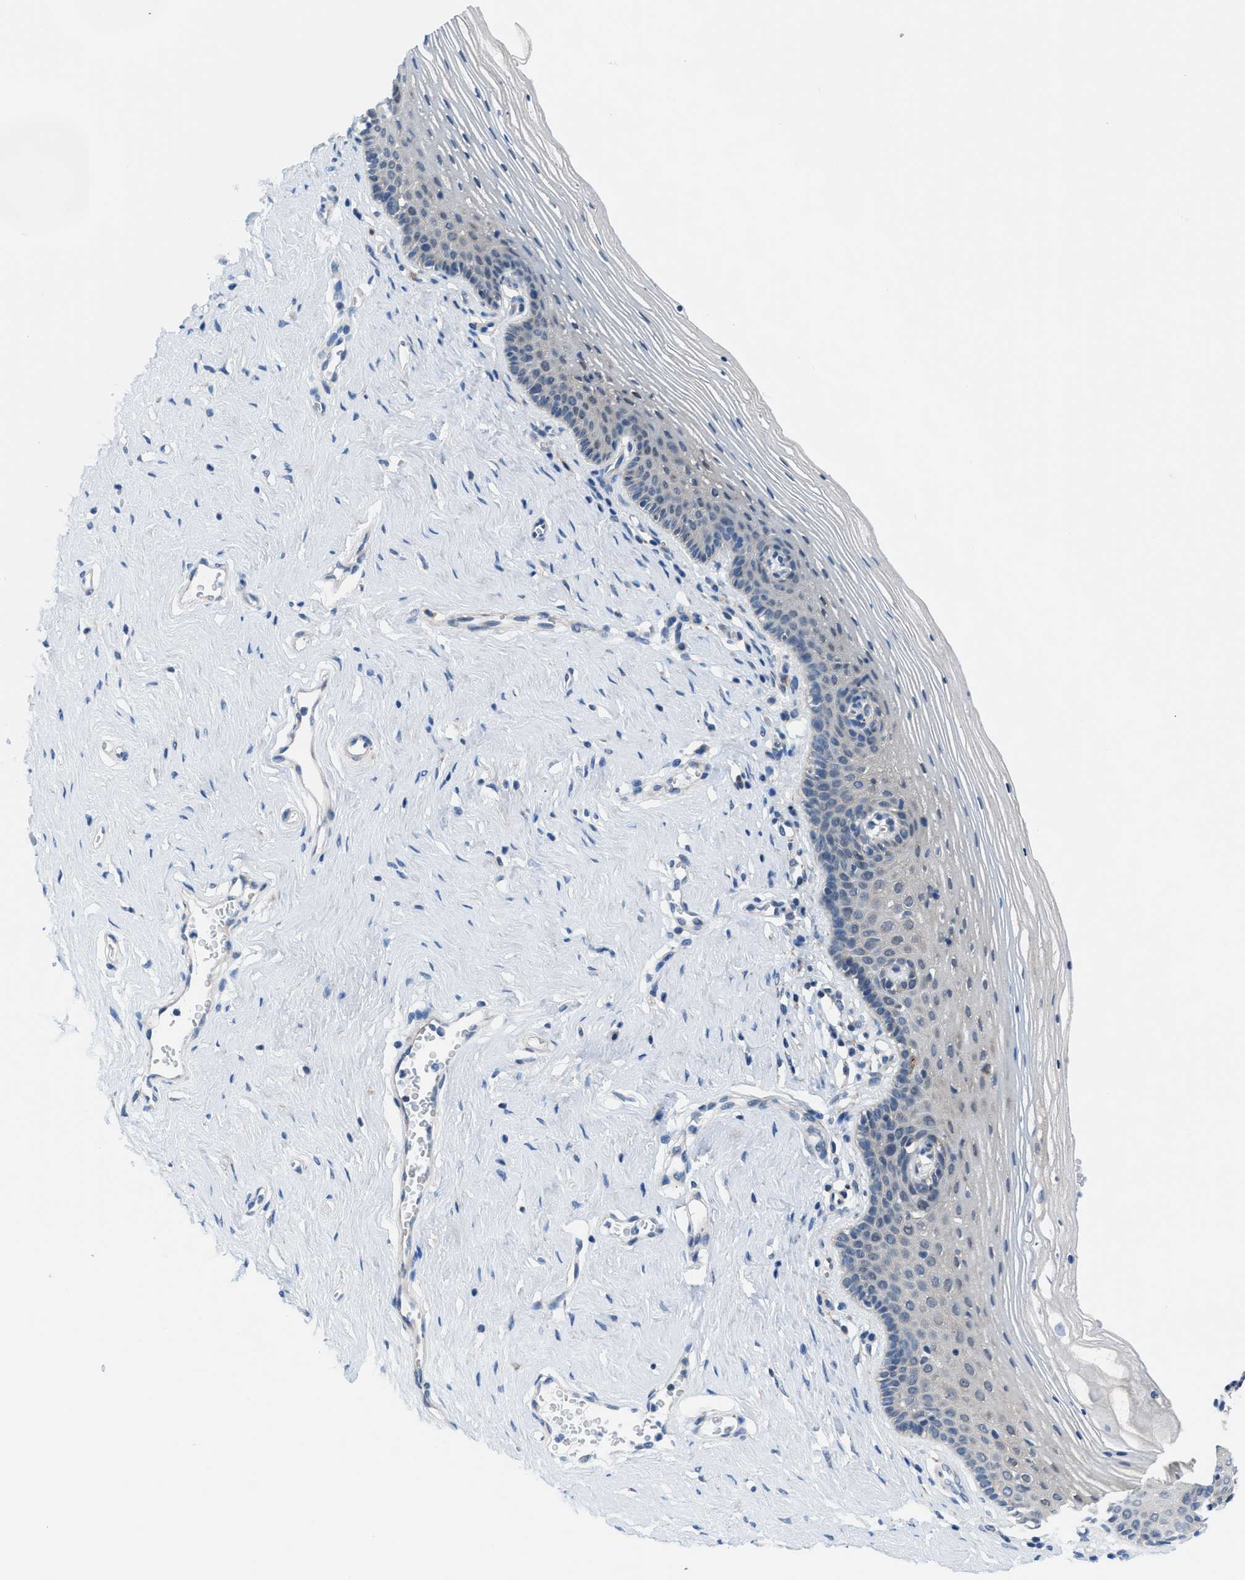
{"staining": {"intensity": "negative", "quantity": "none", "location": "none"}, "tissue": "vagina", "cell_type": "Squamous epithelial cells", "image_type": "normal", "snomed": [{"axis": "morphology", "description": "Normal tissue, NOS"}, {"axis": "topography", "description": "Vagina"}], "caption": "This is a micrograph of immunohistochemistry (IHC) staining of unremarkable vagina, which shows no expression in squamous epithelial cells. The staining was performed using DAB to visualize the protein expression in brown, while the nuclei were stained in blue with hematoxylin (Magnification: 20x).", "gene": "TMEM45B", "patient": {"sex": "female", "age": 32}}